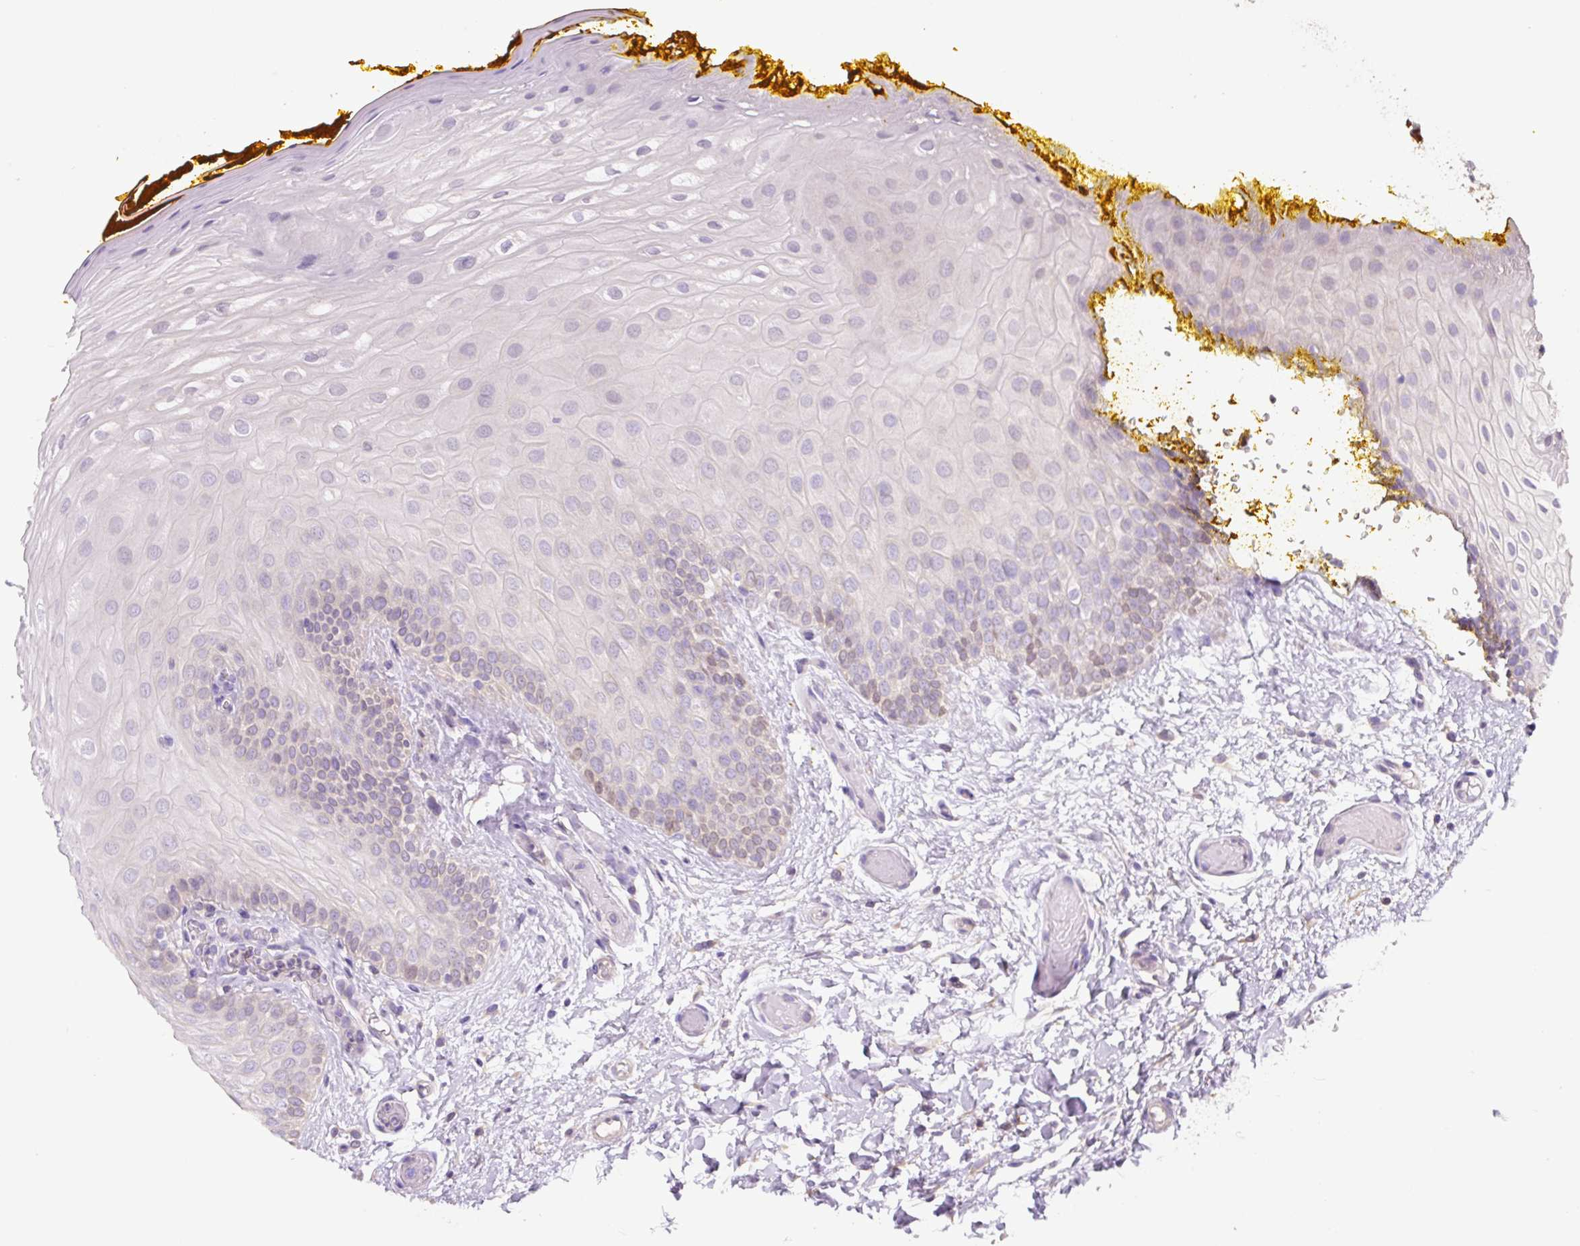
{"staining": {"intensity": "weak", "quantity": "<25%", "location": "cytoplasmic/membranous"}, "tissue": "oral mucosa", "cell_type": "Squamous epithelial cells", "image_type": "normal", "snomed": [{"axis": "morphology", "description": "Normal tissue, NOS"}, {"axis": "topography", "description": "Oral tissue"}, {"axis": "topography", "description": "Tounge, NOS"}], "caption": "Oral mucosa stained for a protein using immunohistochemistry reveals no positivity squamous epithelial cells.", "gene": "ASRGL1", "patient": {"sex": "female", "age": 60}}